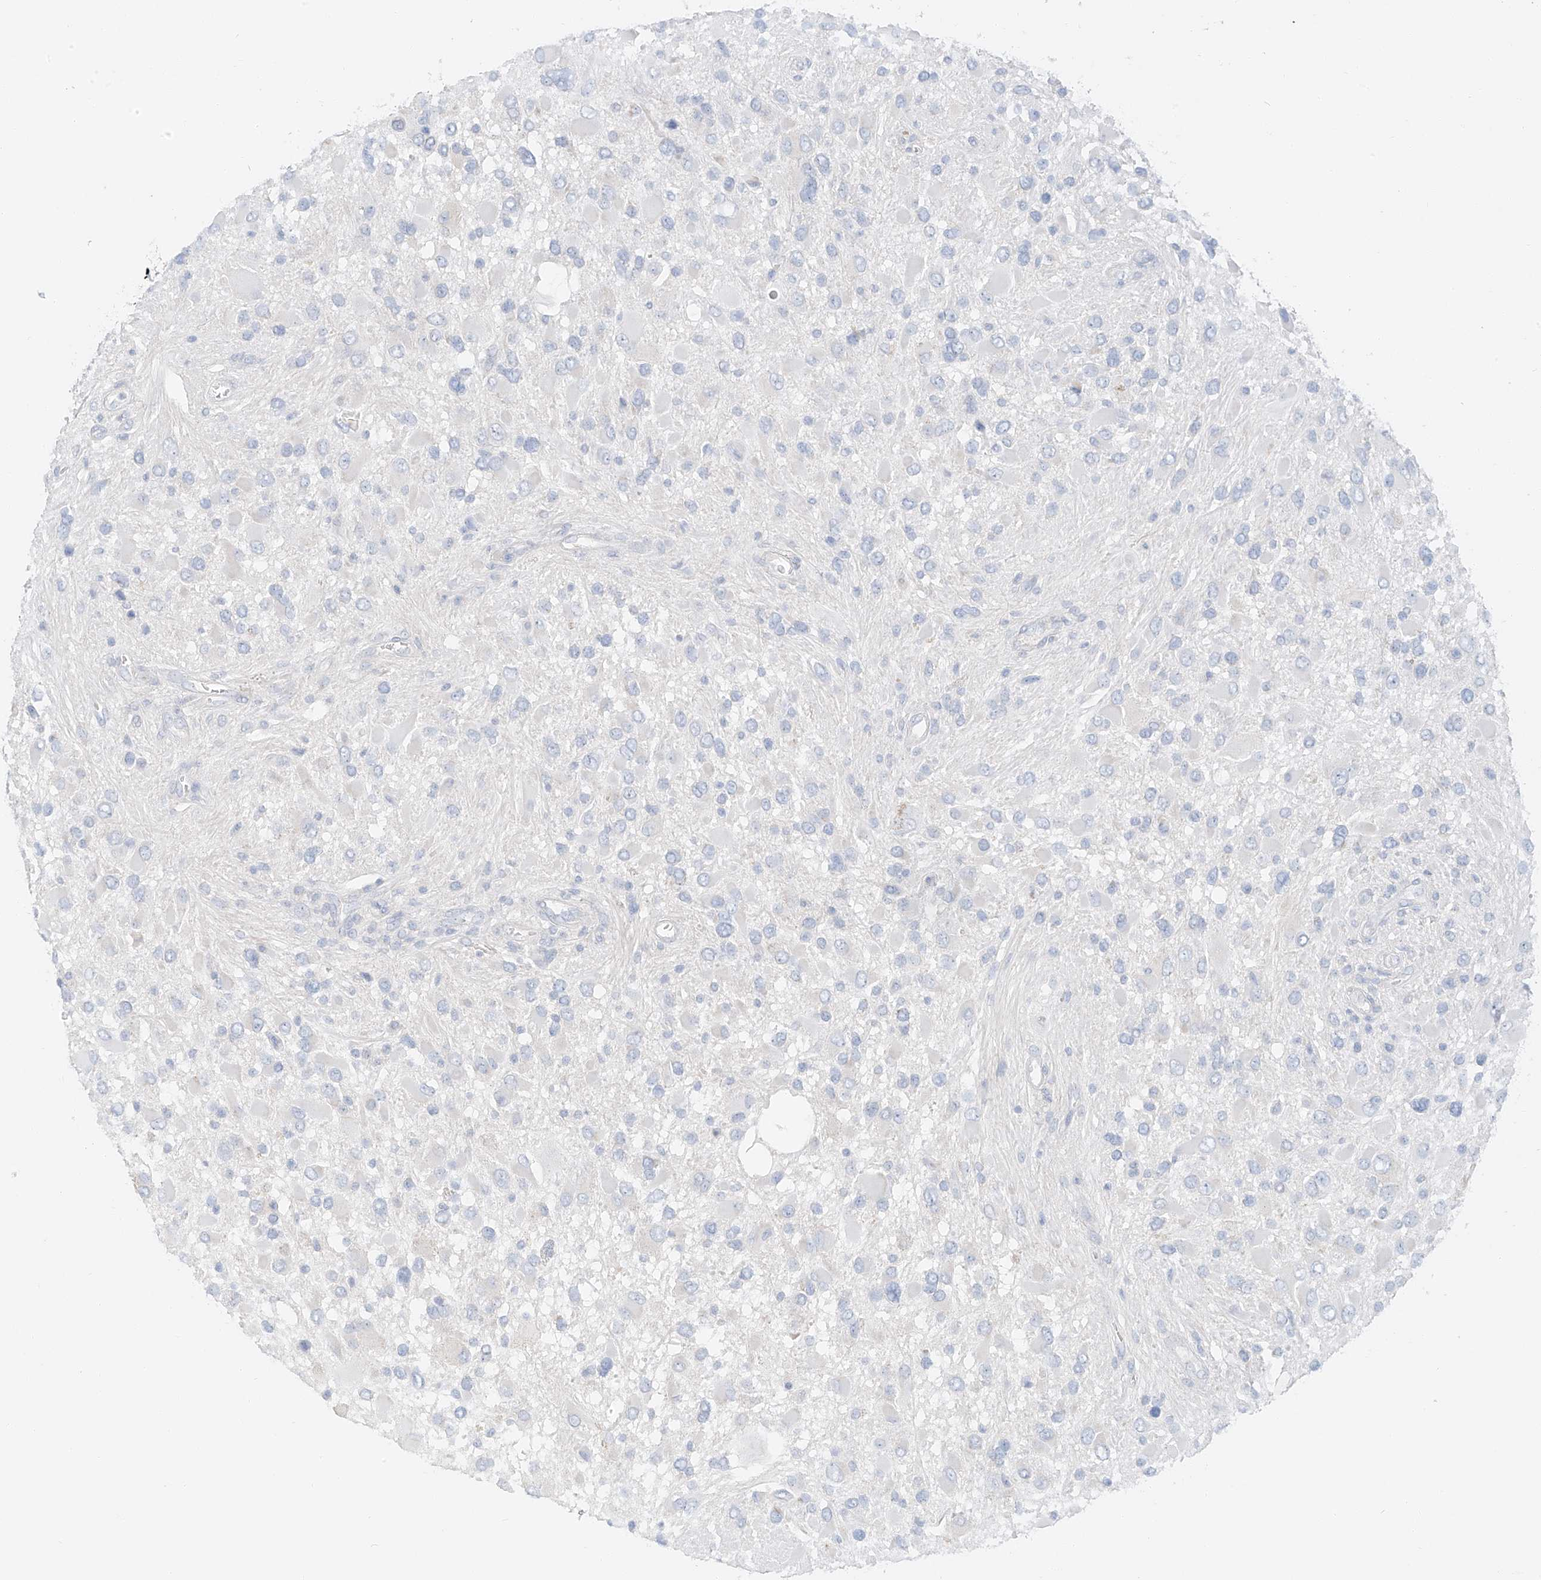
{"staining": {"intensity": "negative", "quantity": "none", "location": "none"}, "tissue": "glioma", "cell_type": "Tumor cells", "image_type": "cancer", "snomed": [{"axis": "morphology", "description": "Glioma, malignant, High grade"}, {"axis": "topography", "description": "Brain"}], "caption": "The histopathology image shows no significant staining in tumor cells of glioma. (DAB immunohistochemistry (IHC) visualized using brightfield microscopy, high magnification).", "gene": "PGC", "patient": {"sex": "male", "age": 53}}